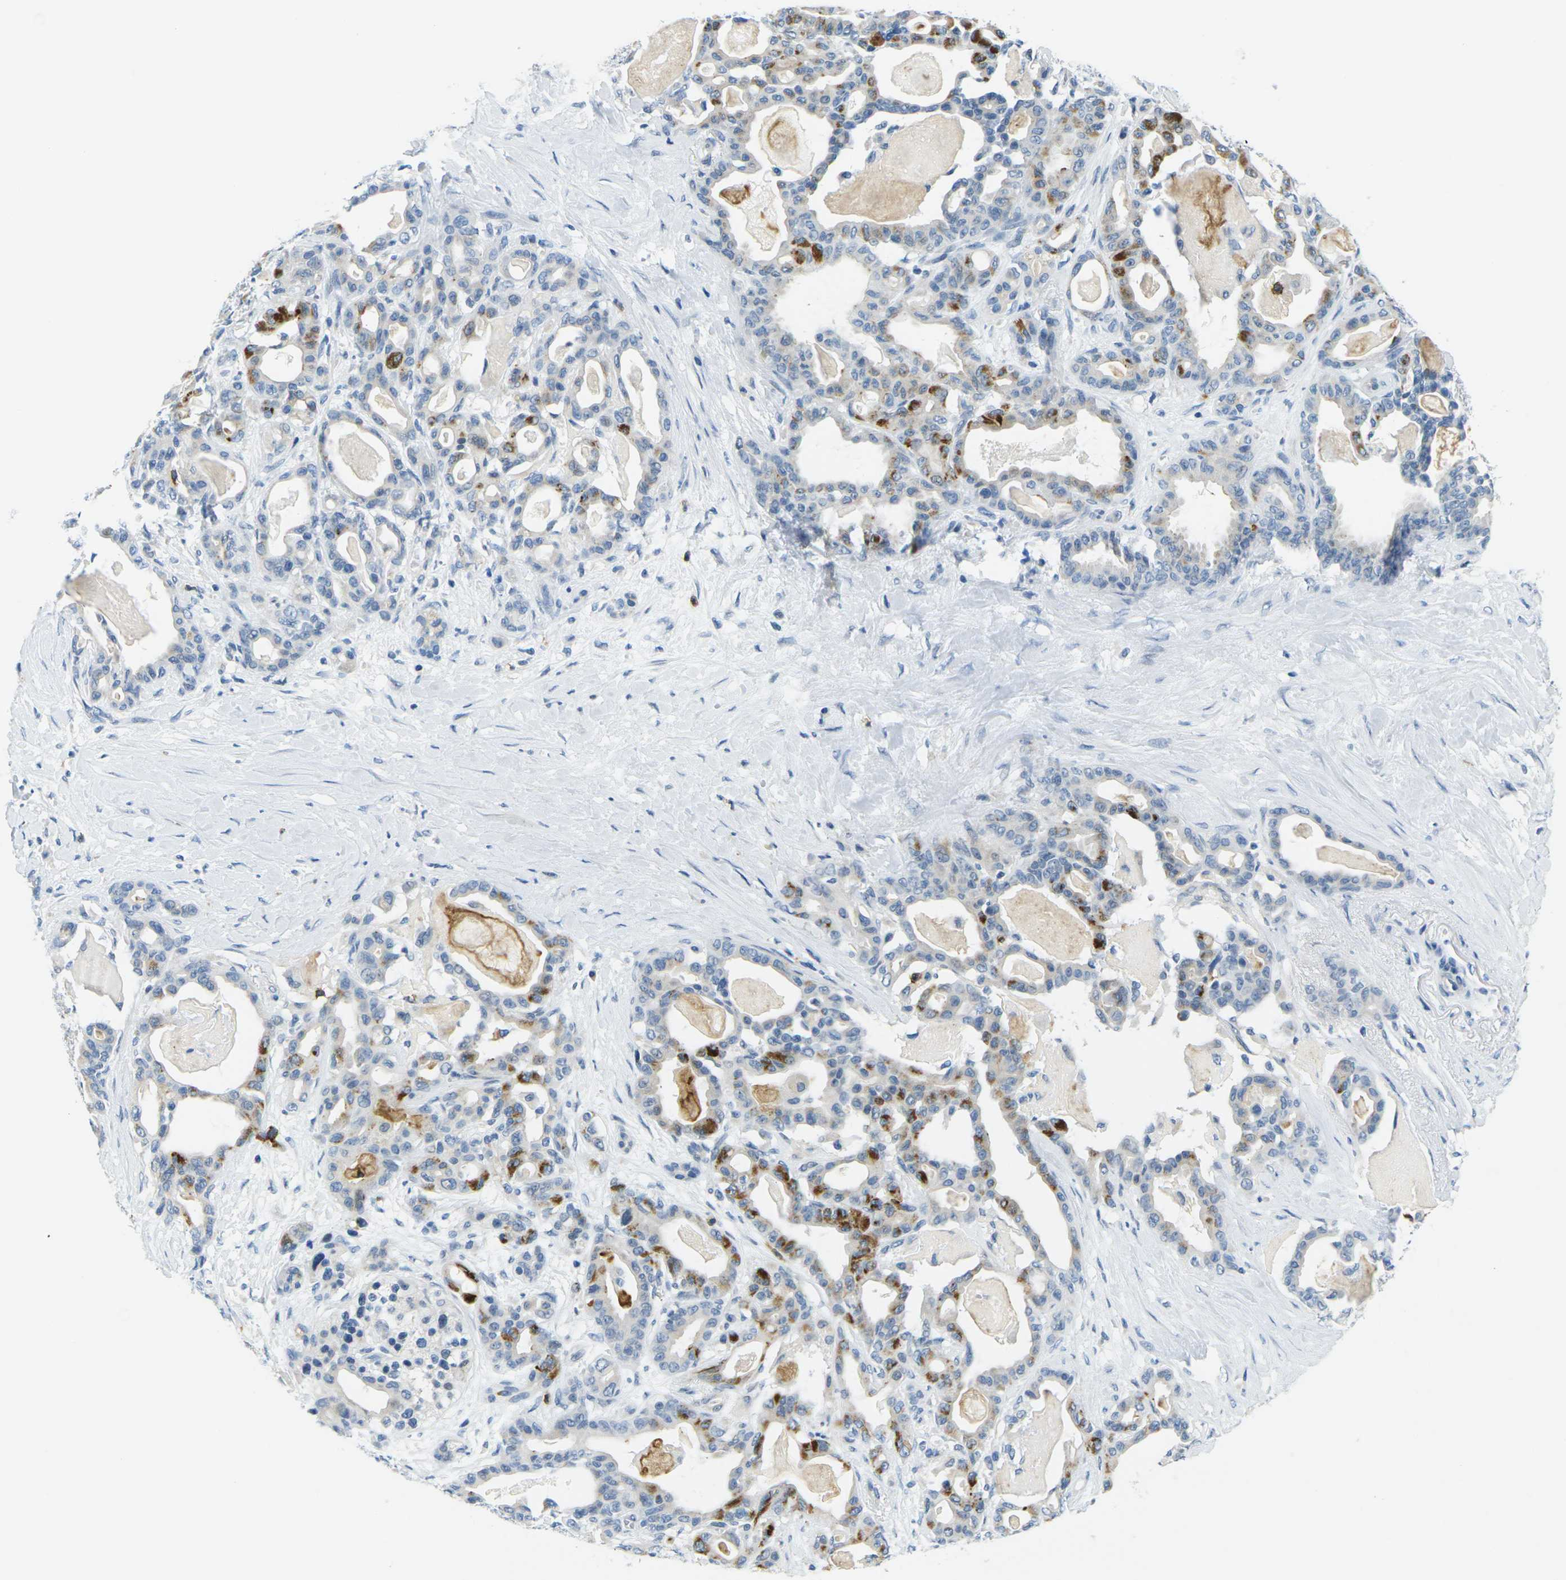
{"staining": {"intensity": "strong", "quantity": "<25%", "location": "cytoplasmic/membranous"}, "tissue": "pancreatic cancer", "cell_type": "Tumor cells", "image_type": "cancer", "snomed": [{"axis": "morphology", "description": "Adenocarcinoma, NOS"}, {"axis": "topography", "description": "Pancreas"}], "caption": "Adenocarcinoma (pancreatic) stained with a protein marker reveals strong staining in tumor cells.", "gene": "CD3D", "patient": {"sex": "male", "age": 63}}